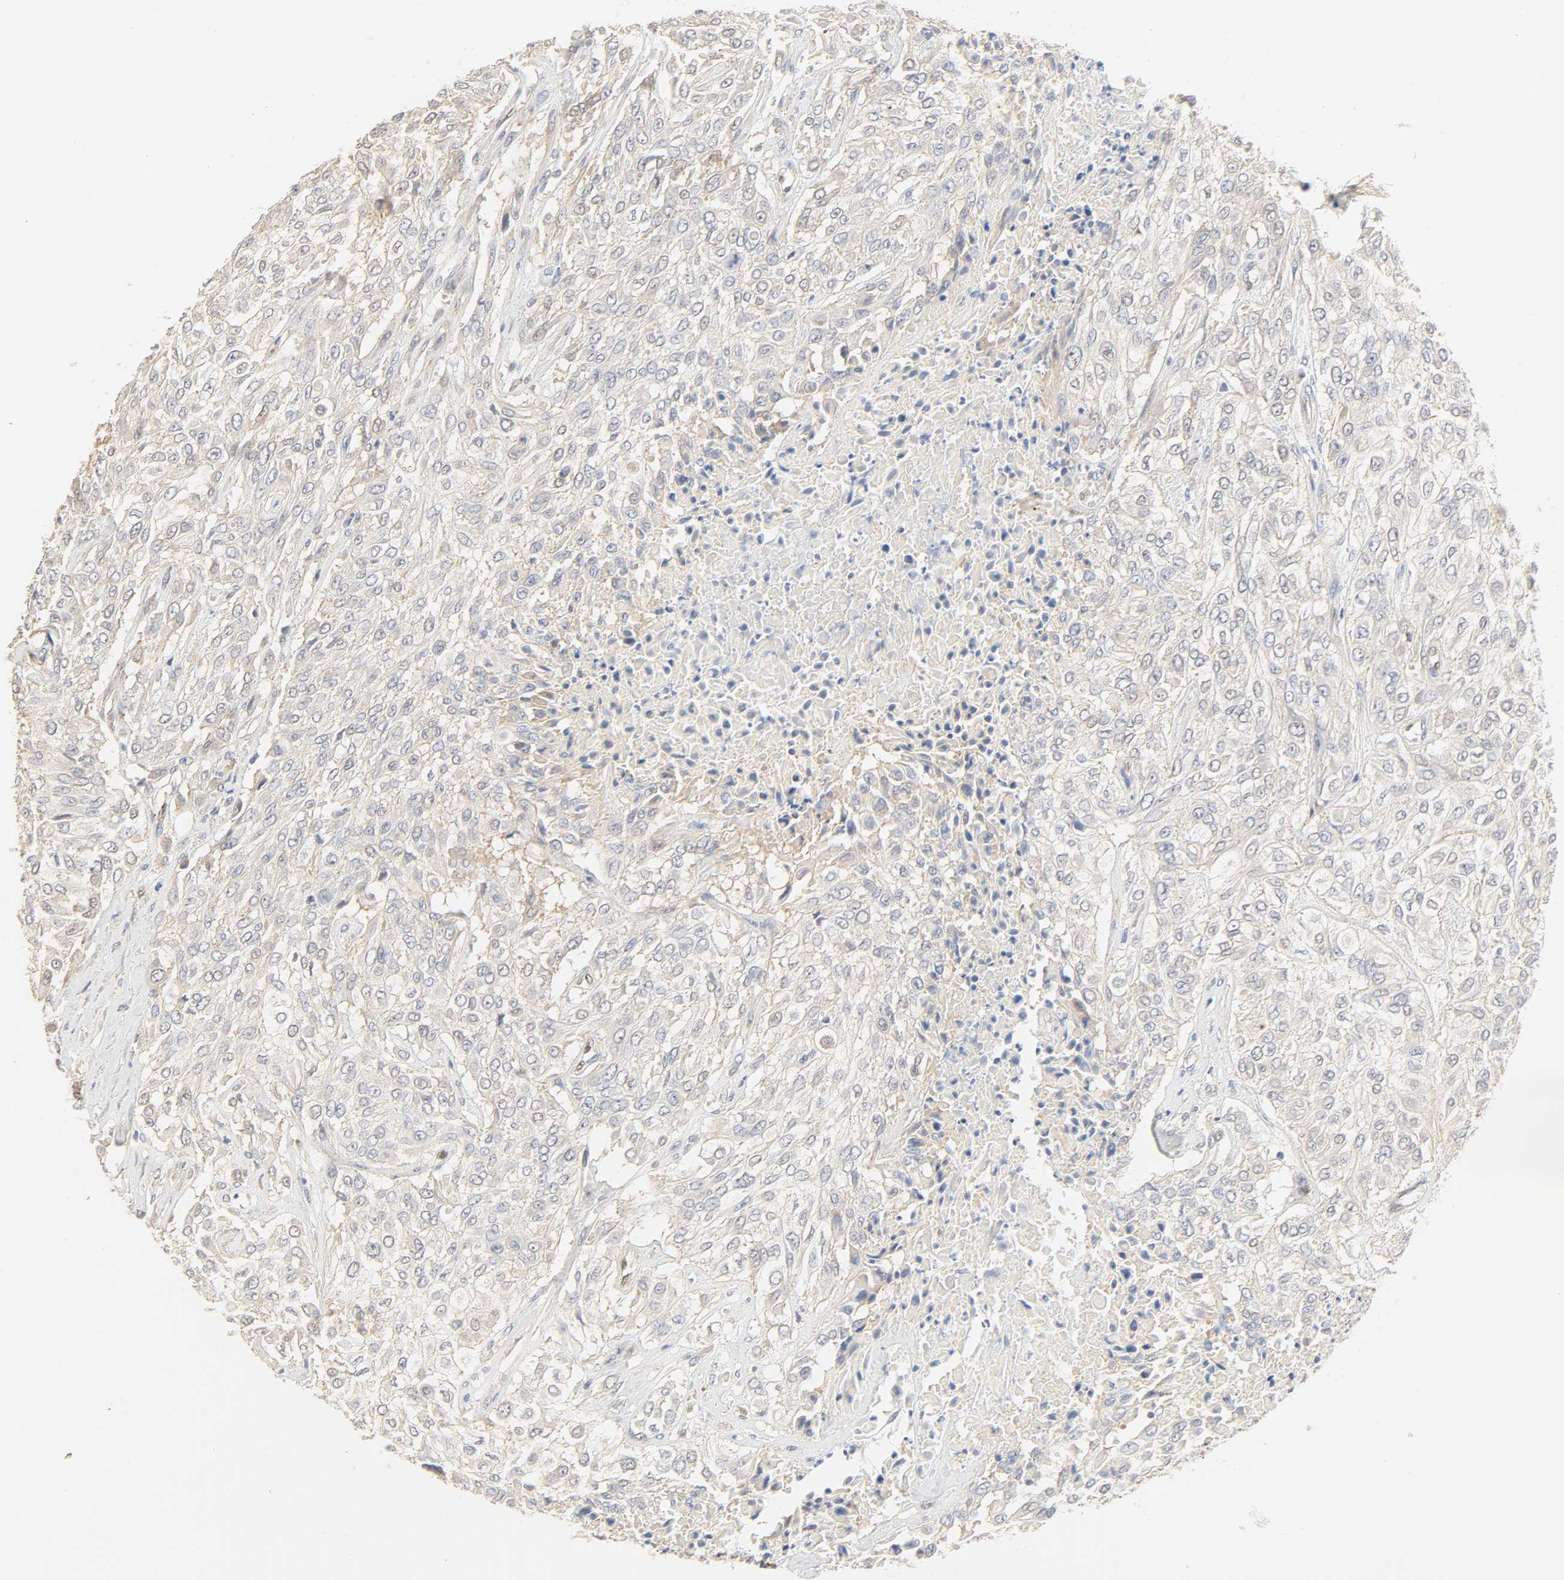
{"staining": {"intensity": "negative", "quantity": "none", "location": "none"}, "tissue": "urothelial cancer", "cell_type": "Tumor cells", "image_type": "cancer", "snomed": [{"axis": "morphology", "description": "Urothelial carcinoma, High grade"}, {"axis": "topography", "description": "Urinary bladder"}], "caption": "The immunohistochemistry photomicrograph has no significant expression in tumor cells of urothelial cancer tissue. (Immunohistochemistry, brightfield microscopy, high magnification).", "gene": "BORCS8-MEF2B", "patient": {"sex": "male", "age": 57}}